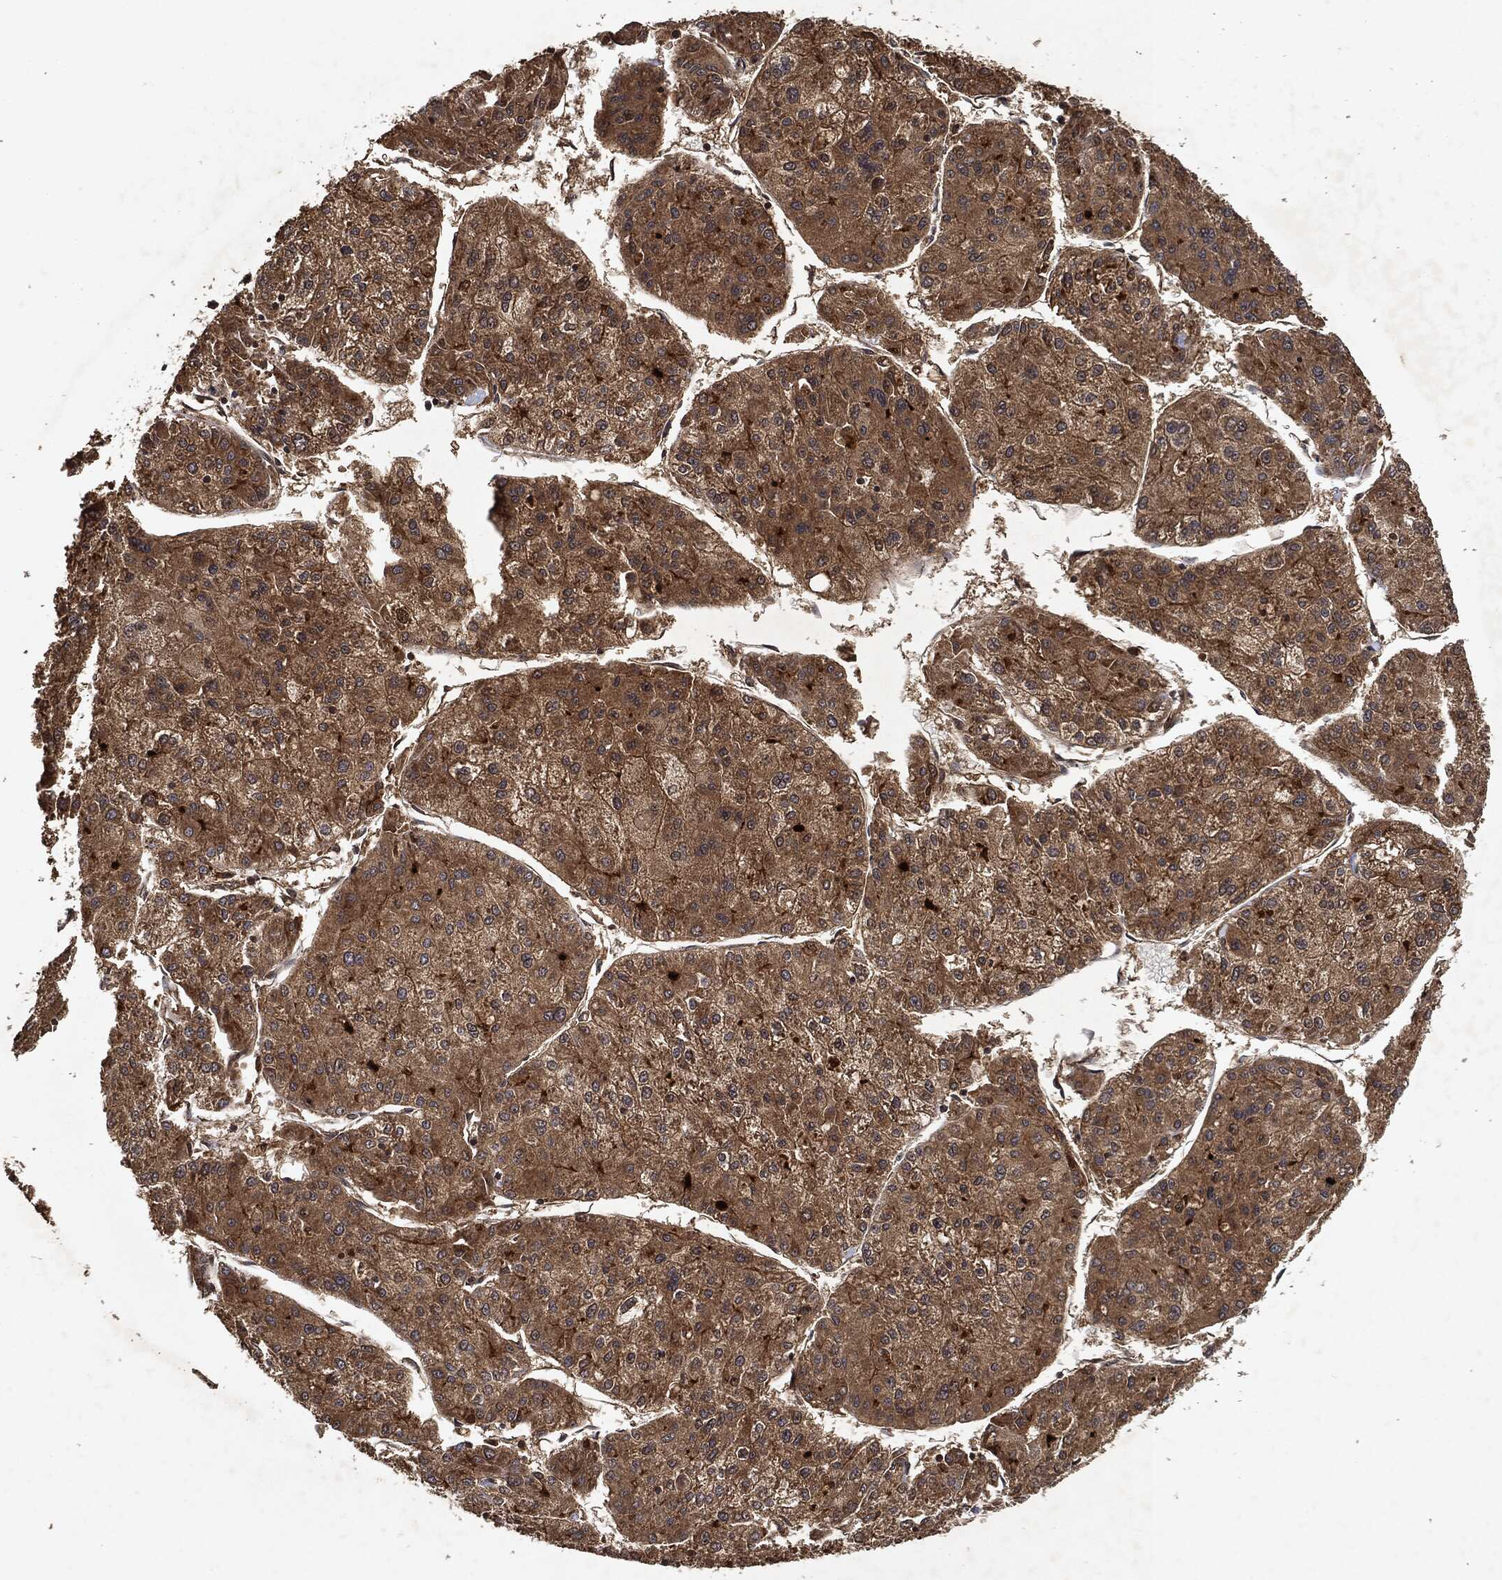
{"staining": {"intensity": "moderate", "quantity": ">75%", "location": "cytoplasmic/membranous"}, "tissue": "liver cancer", "cell_type": "Tumor cells", "image_type": "cancer", "snomed": [{"axis": "morphology", "description": "Carcinoma, Hepatocellular, NOS"}, {"axis": "topography", "description": "Liver"}], "caption": "Protein expression by IHC shows moderate cytoplasmic/membranous positivity in approximately >75% of tumor cells in hepatocellular carcinoma (liver).", "gene": "ZNF226", "patient": {"sex": "male", "age": 43}}